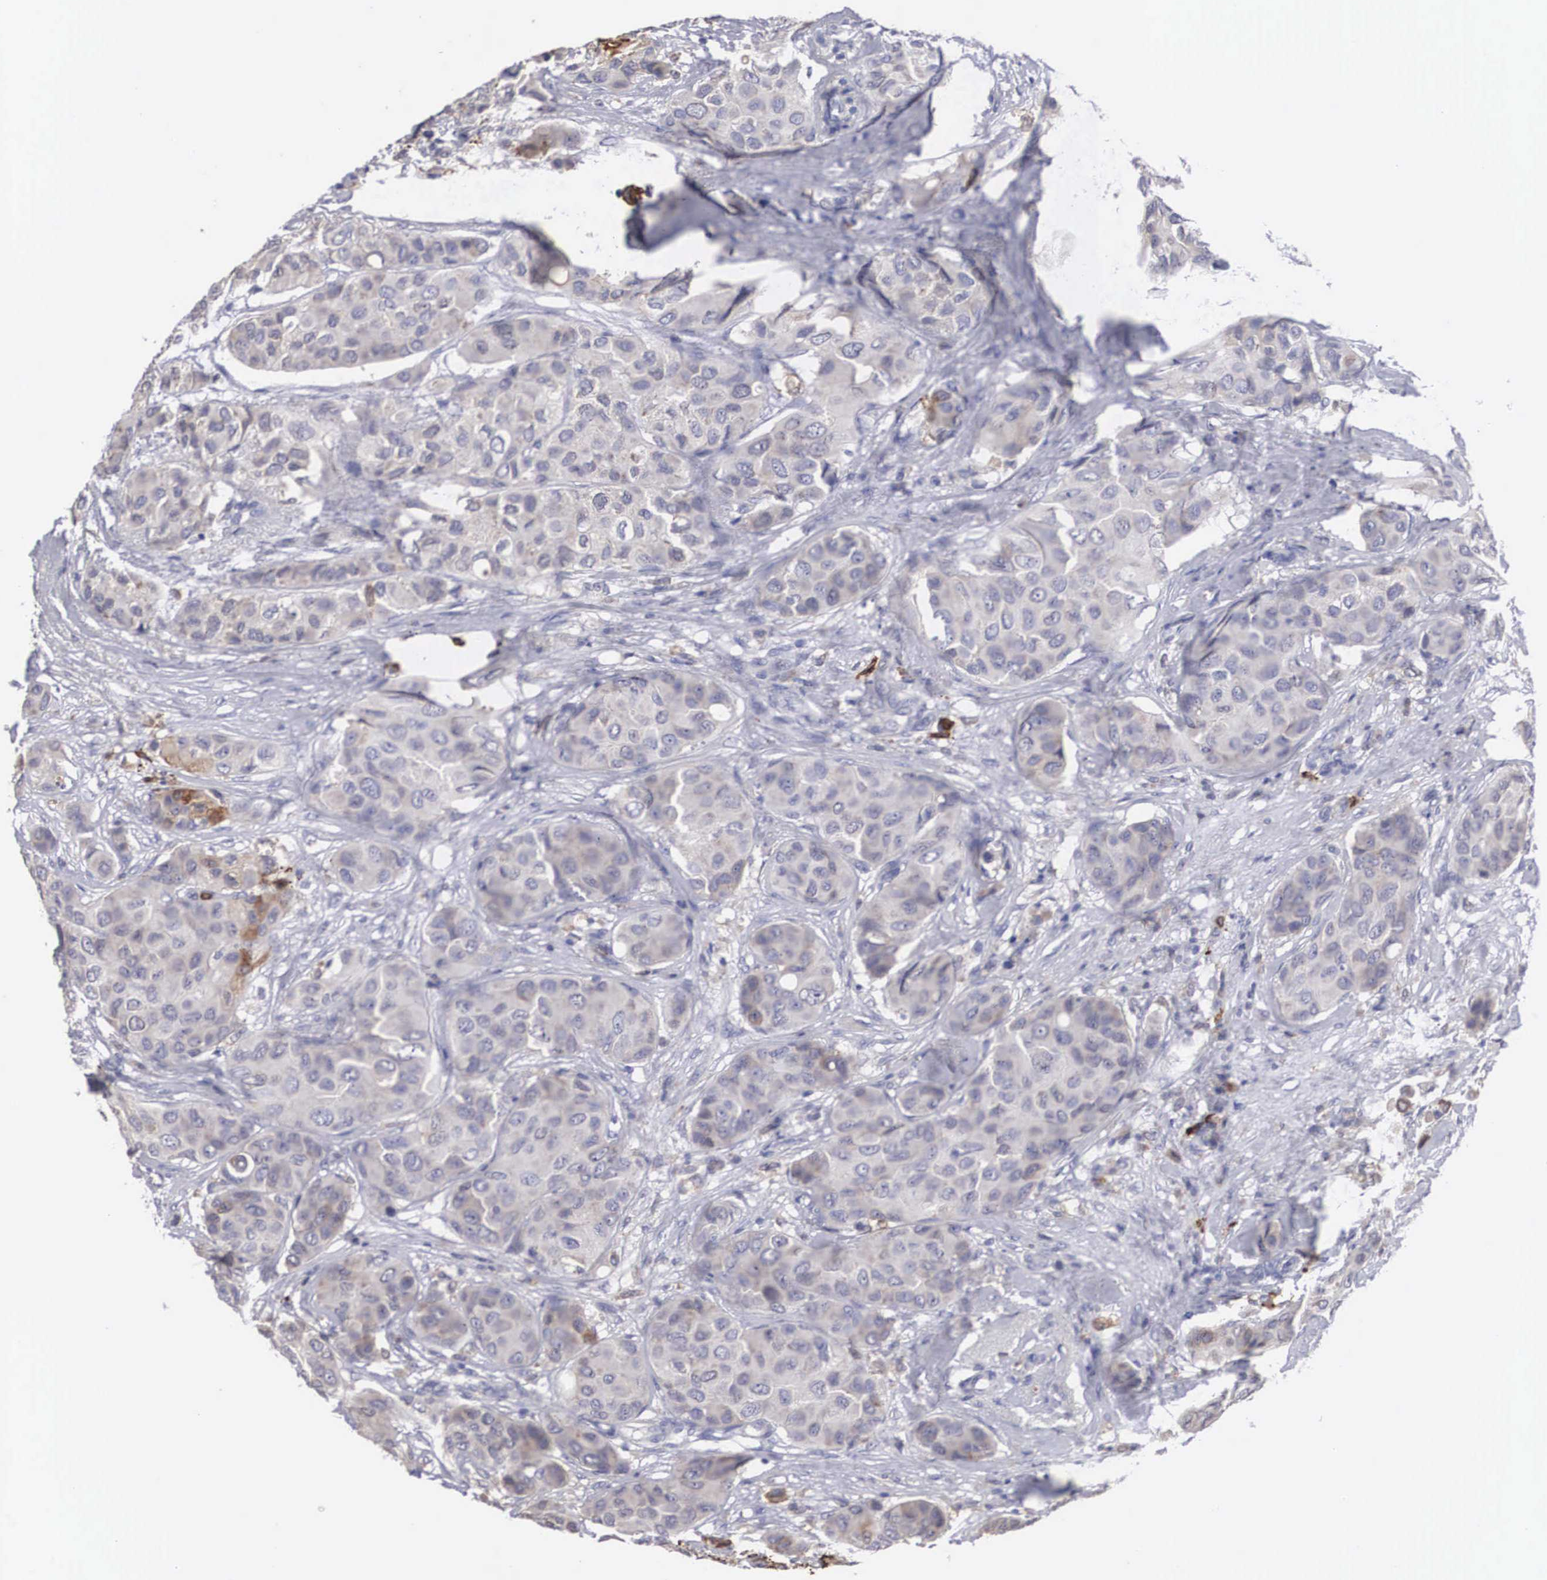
{"staining": {"intensity": "weak", "quantity": "25%-75%", "location": "cytoplasmic/membranous"}, "tissue": "breast cancer", "cell_type": "Tumor cells", "image_type": "cancer", "snomed": [{"axis": "morphology", "description": "Duct carcinoma"}, {"axis": "topography", "description": "Breast"}], "caption": "There is low levels of weak cytoplasmic/membranous staining in tumor cells of breast cancer (infiltrating ductal carcinoma), as demonstrated by immunohistochemical staining (brown color).", "gene": "HMOX1", "patient": {"sex": "female", "age": 68}}